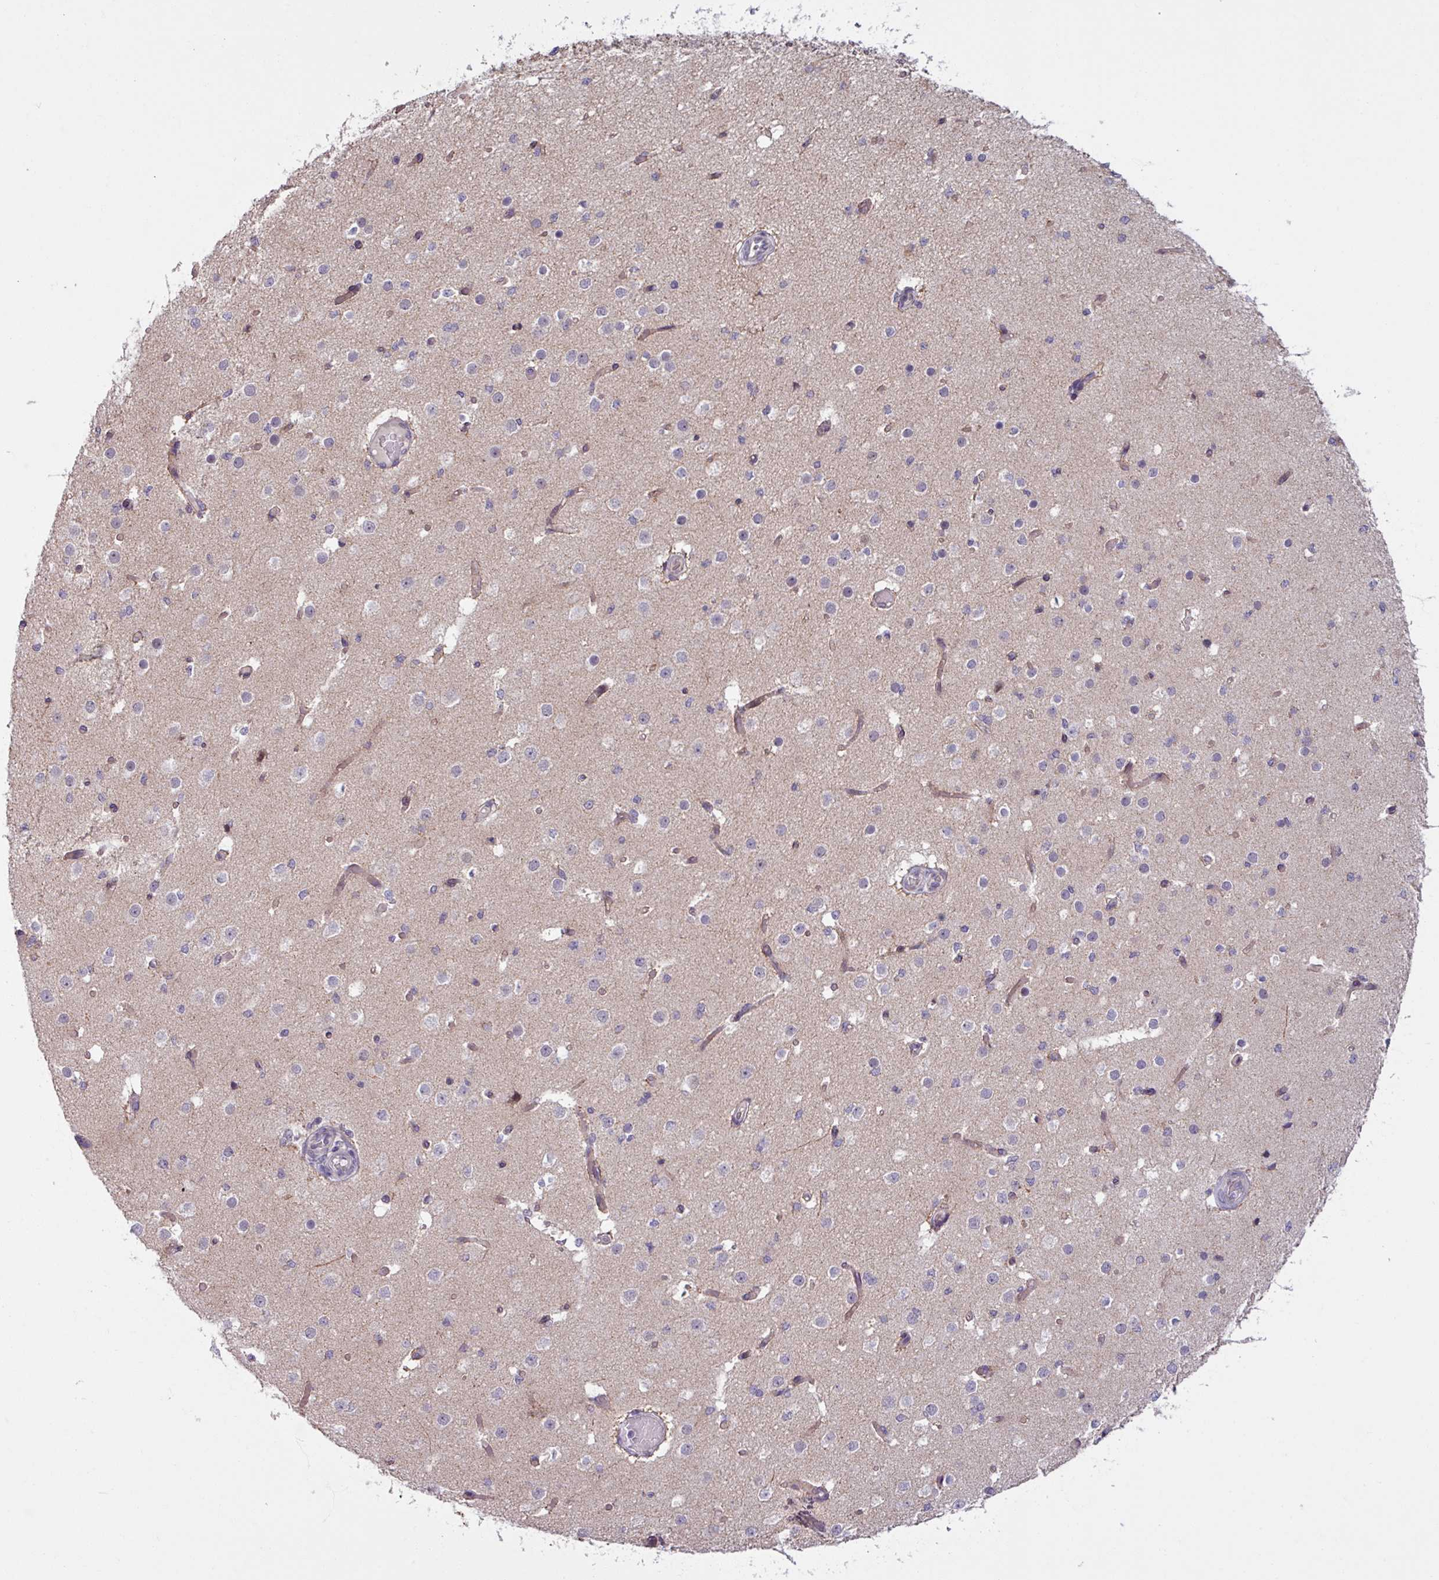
{"staining": {"intensity": "weak", "quantity": "25%-75%", "location": "cytoplasmic/membranous,nuclear"}, "tissue": "cerebral cortex", "cell_type": "Endothelial cells", "image_type": "normal", "snomed": [{"axis": "morphology", "description": "Normal tissue, NOS"}, {"axis": "morphology", "description": "Inflammation, NOS"}, {"axis": "topography", "description": "Cerebral cortex"}], "caption": "Immunohistochemical staining of normal cerebral cortex displays 25%-75% levels of weak cytoplasmic/membranous,nuclear protein expression in about 25%-75% of endothelial cells.", "gene": "OGFOD3", "patient": {"sex": "male", "age": 6}}